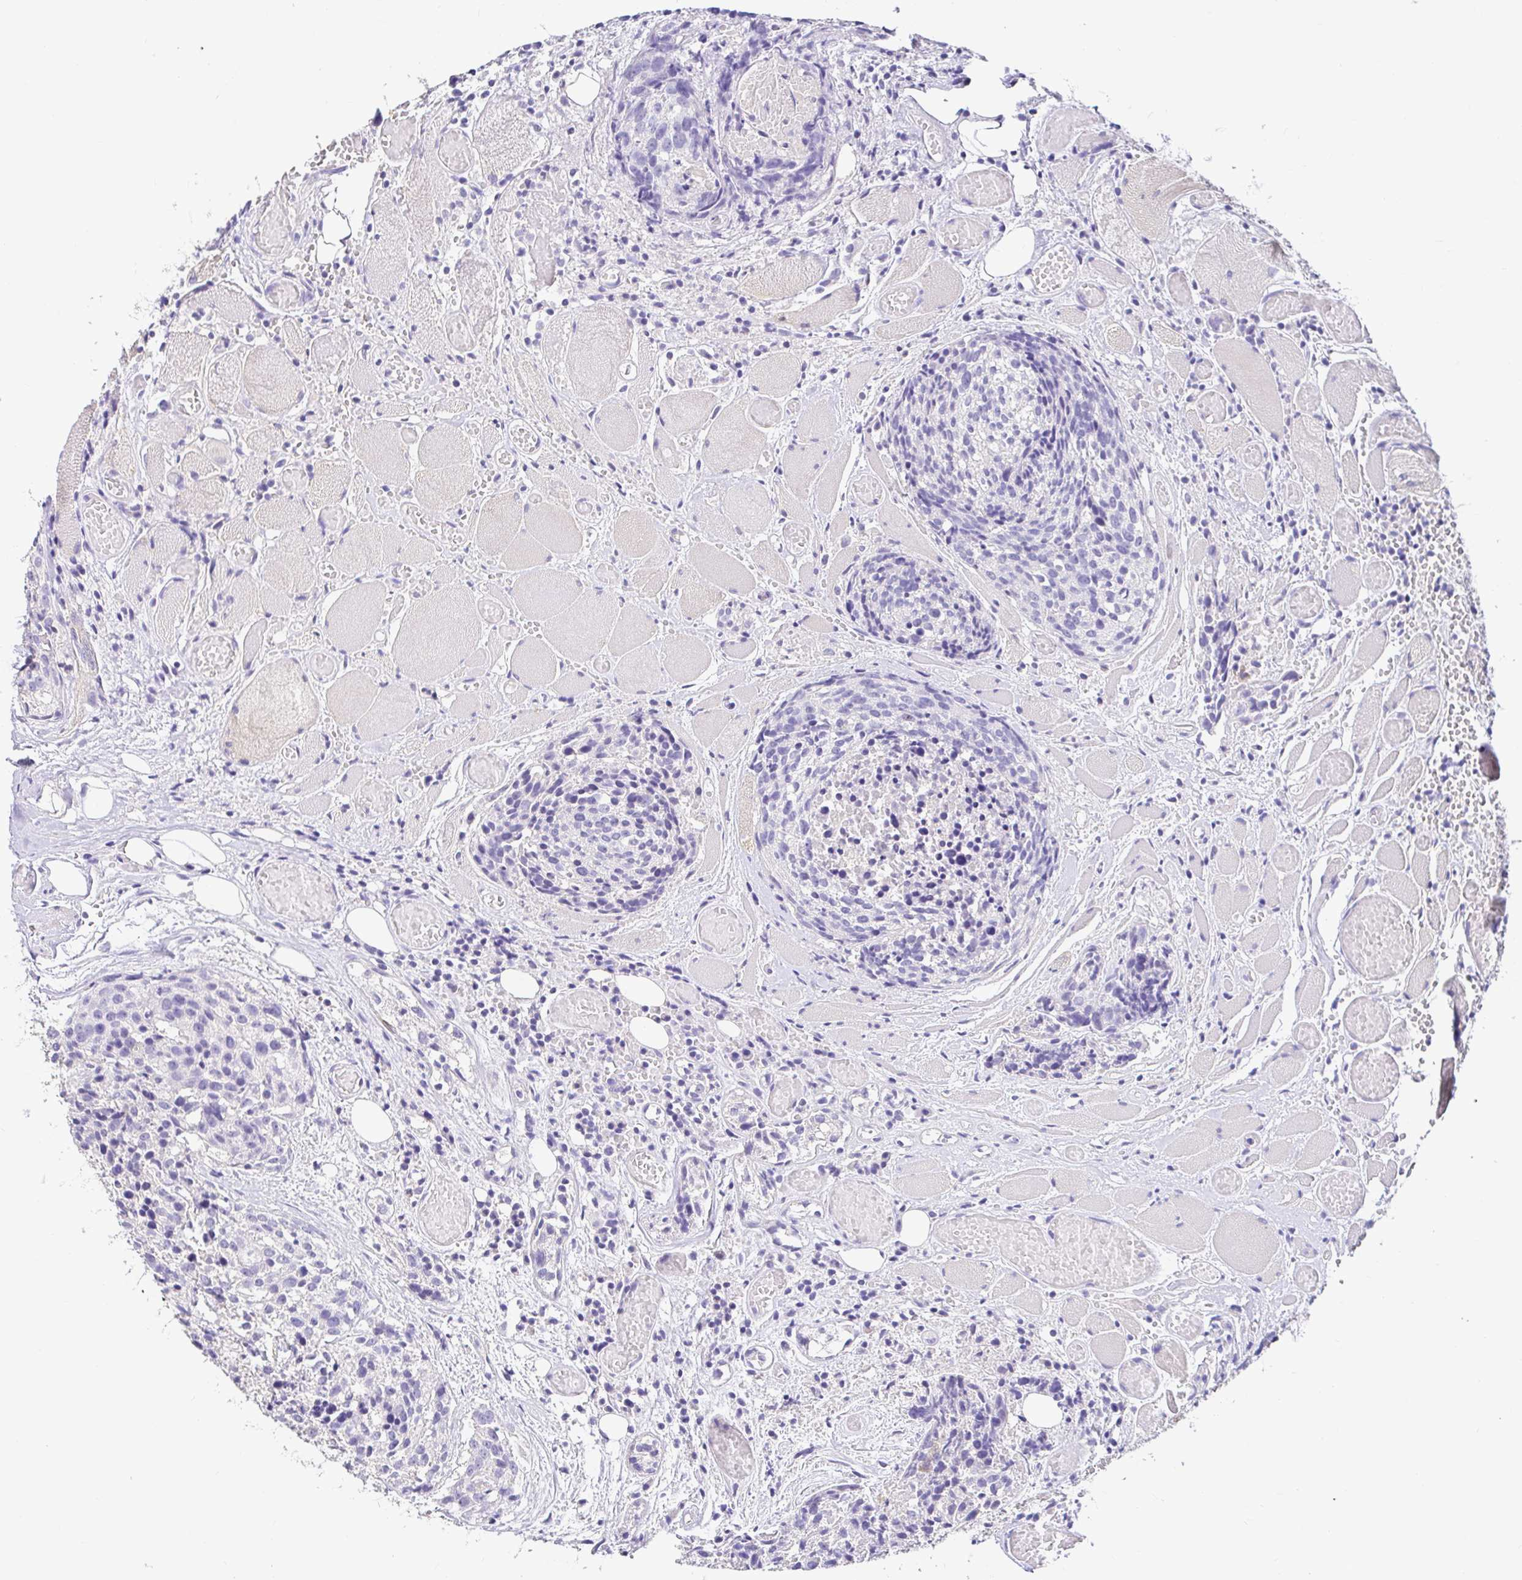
{"staining": {"intensity": "negative", "quantity": "none", "location": "none"}, "tissue": "head and neck cancer", "cell_type": "Tumor cells", "image_type": "cancer", "snomed": [{"axis": "morphology", "description": "Squamous cell carcinoma, NOS"}, {"axis": "topography", "description": "Oral tissue"}, {"axis": "topography", "description": "Head-Neck"}], "caption": "Tumor cells show no significant protein staining in head and neck cancer. (DAB IHC with hematoxylin counter stain).", "gene": "CDO1", "patient": {"sex": "male", "age": 64}}